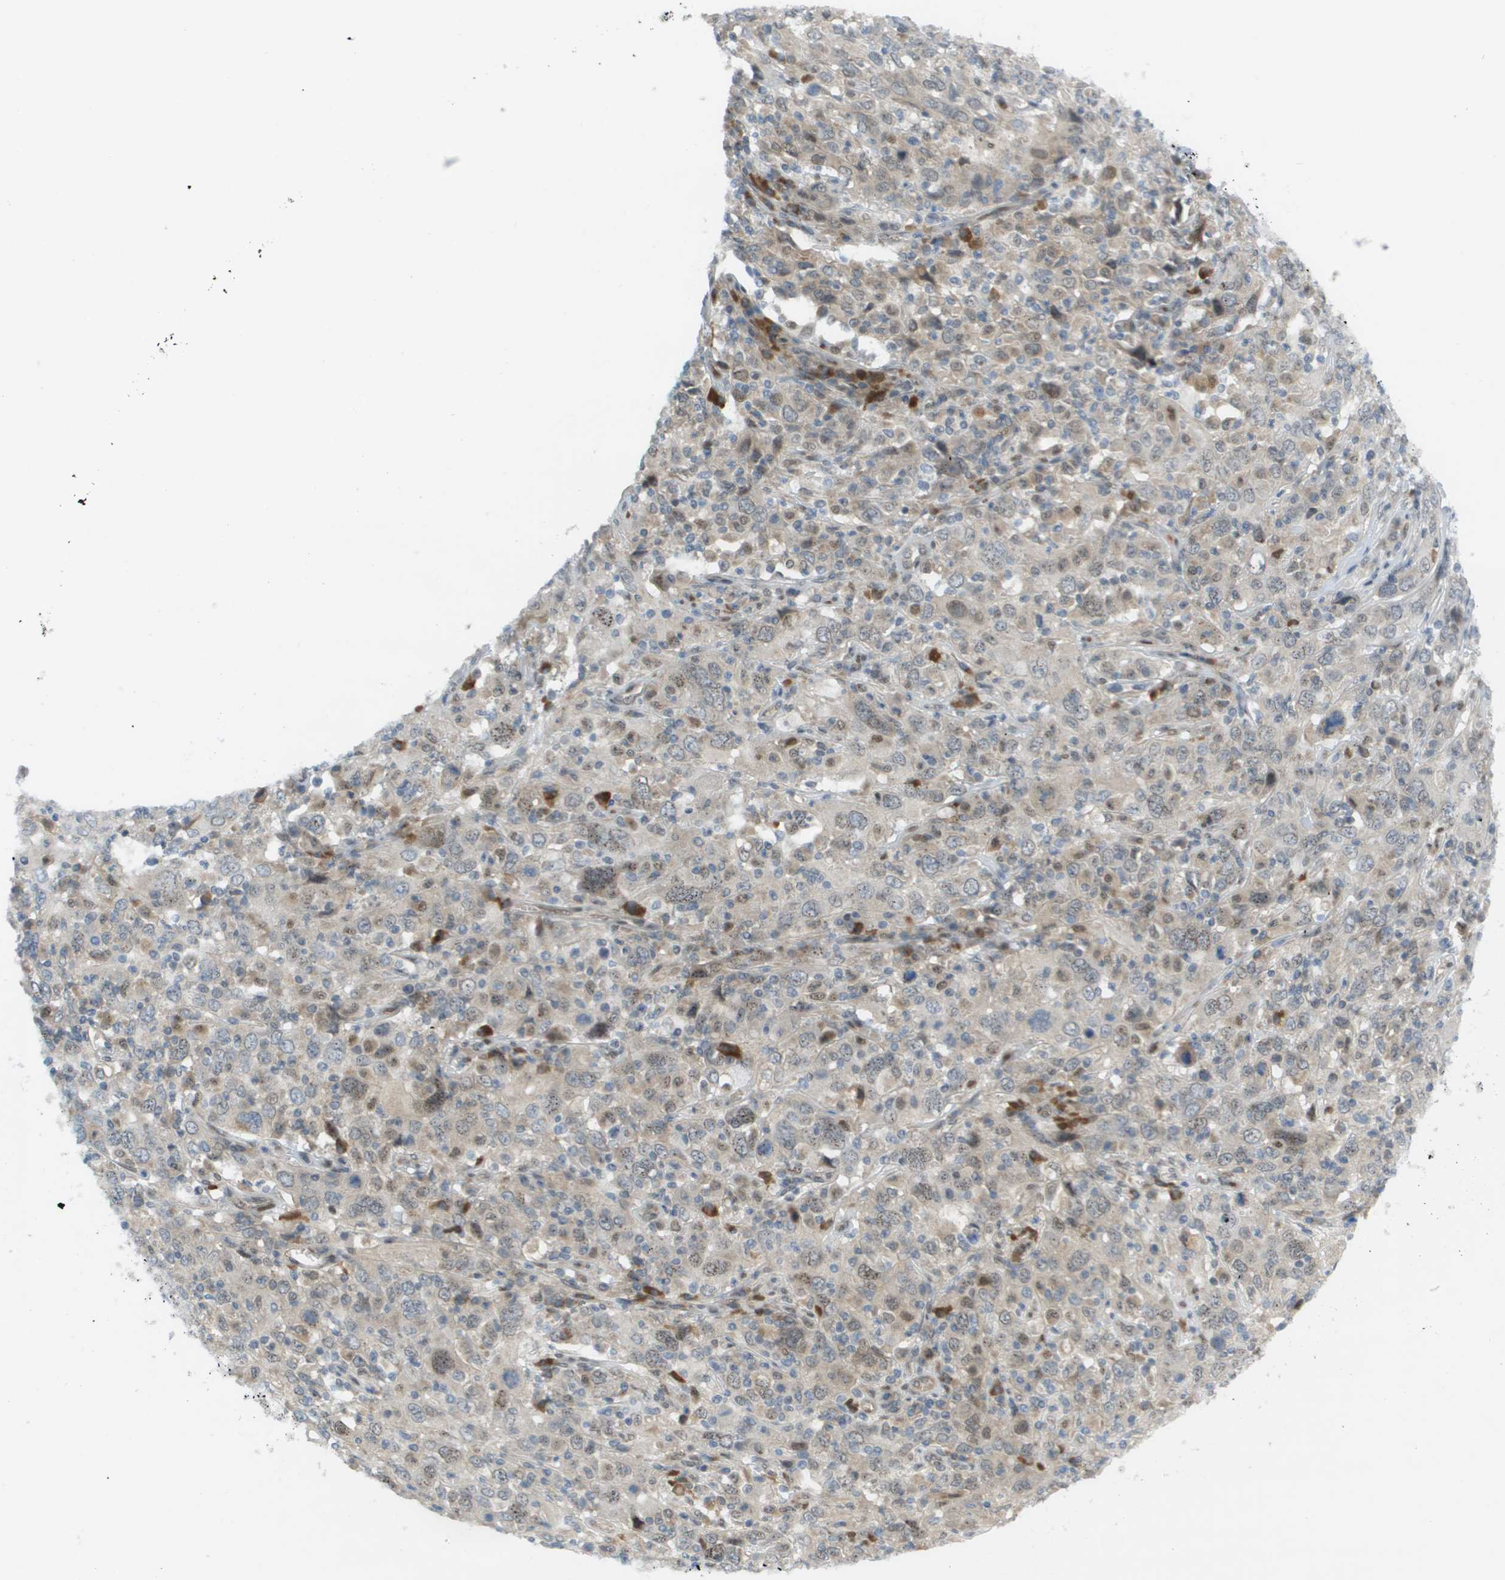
{"staining": {"intensity": "weak", "quantity": ">75%", "location": "cytoplasmic/membranous,nuclear"}, "tissue": "cervical cancer", "cell_type": "Tumor cells", "image_type": "cancer", "snomed": [{"axis": "morphology", "description": "Squamous cell carcinoma, NOS"}, {"axis": "topography", "description": "Cervix"}], "caption": "Immunohistochemistry (IHC) (DAB (3,3'-diaminobenzidine)) staining of human cervical cancer (squamous cell carcinoma) demonstrates weak cytoplasmic/membranous and nuclear protein staining in approximately >75% of tumor cells. Nuclei are stained in blue.", "gene": "CACNB4", "patient": {"sex": "female", "age": 46}}